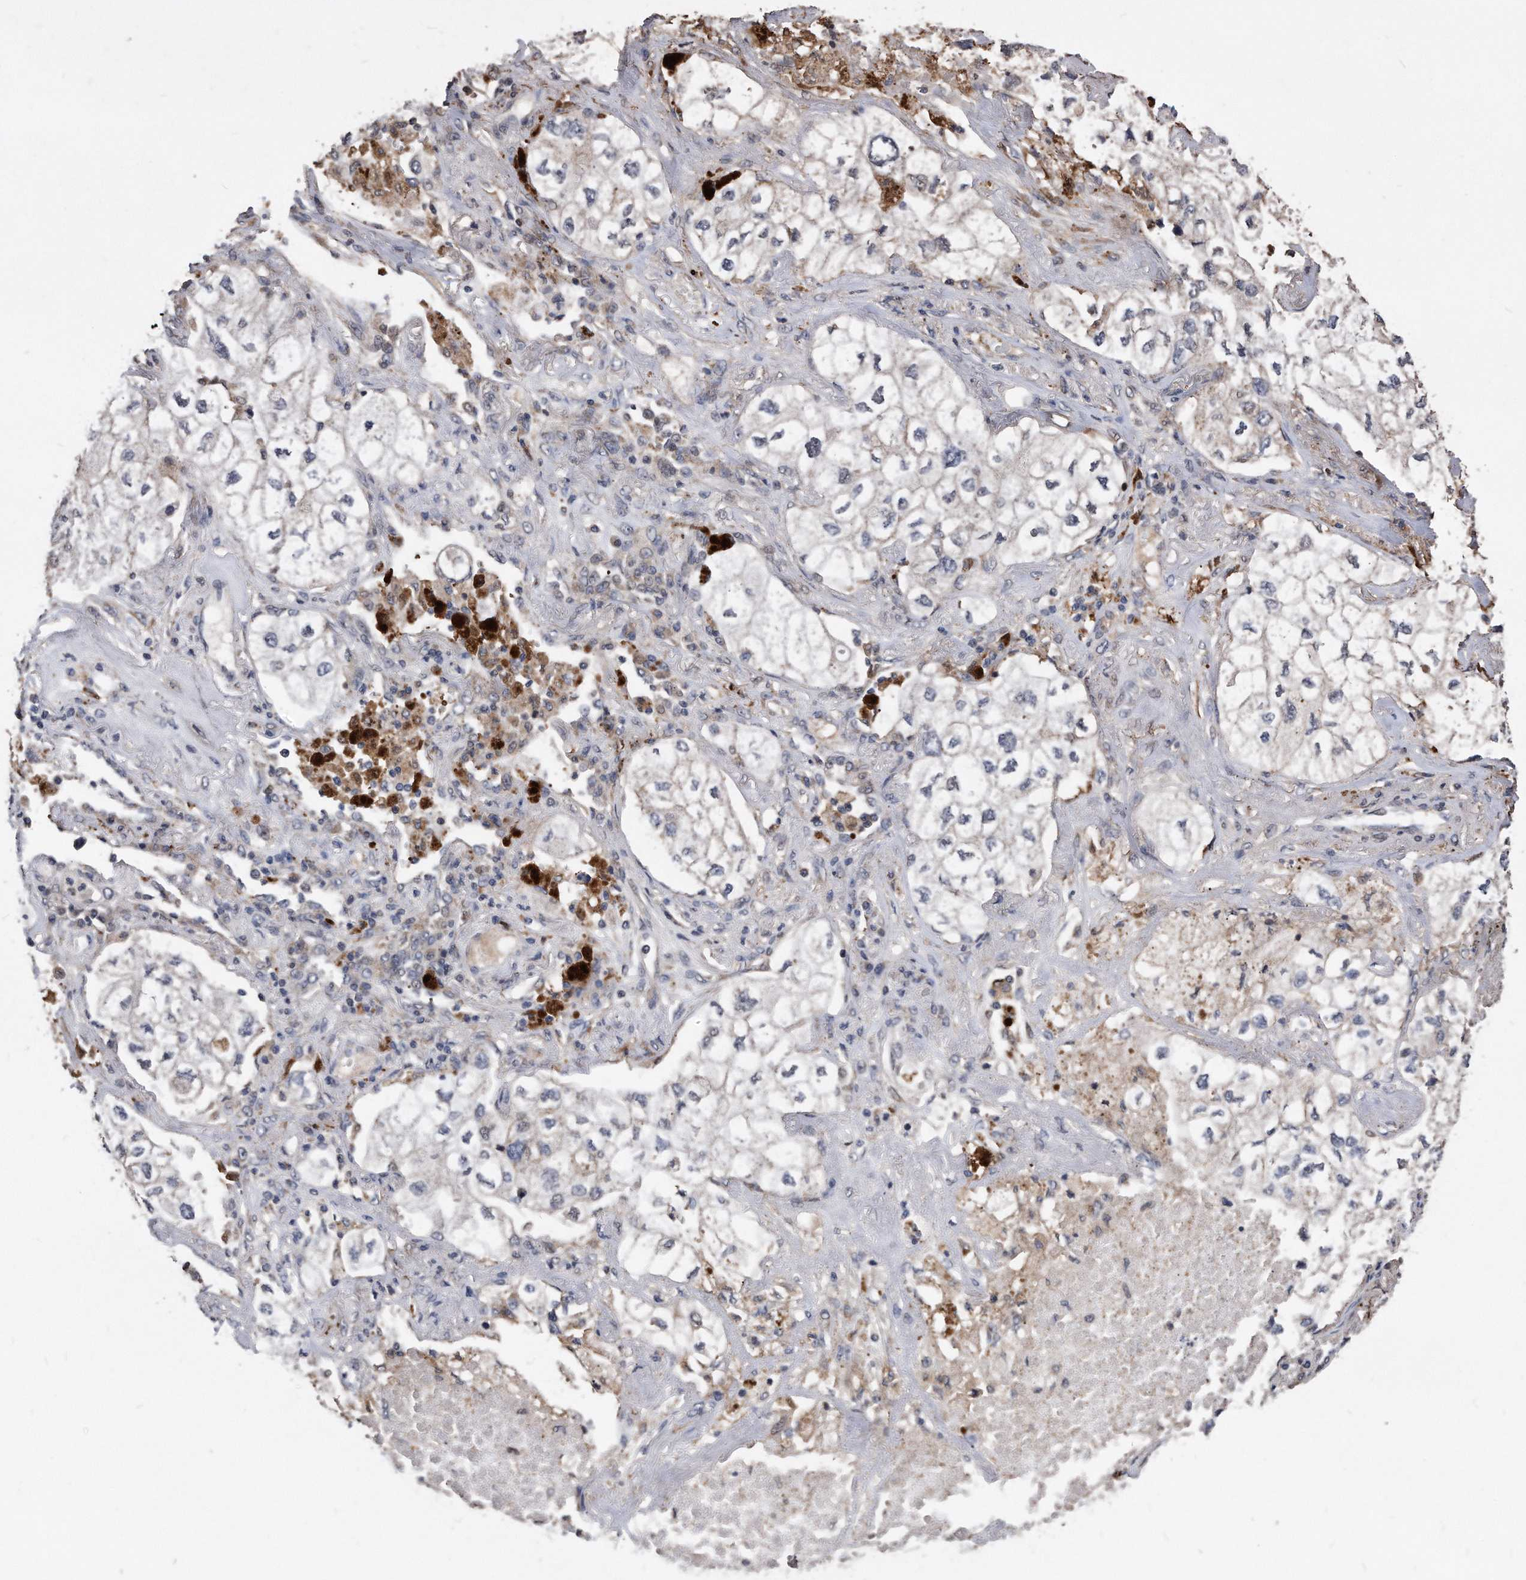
{"staining": {"intensity": "weak", "quantity": "<25%", "location": "cytoplasmic/membranous"}, "tissue": "lung cancer", "cell_type": "Tumor cells", "image_type": "cancer", "snomed": [{"axis": "morphology", "description": "Adenocarcinoma, NOS"}, {"axis": "topography", "description": "Lung"}], "caption": "IHC photomicrograph of human adenocarcinoma (lung) stained for a protein (brown), which demonstrates no positivity in tumor cells.", "gene": "IL20RA", "patient": {"sex": "male", "age": 63}}